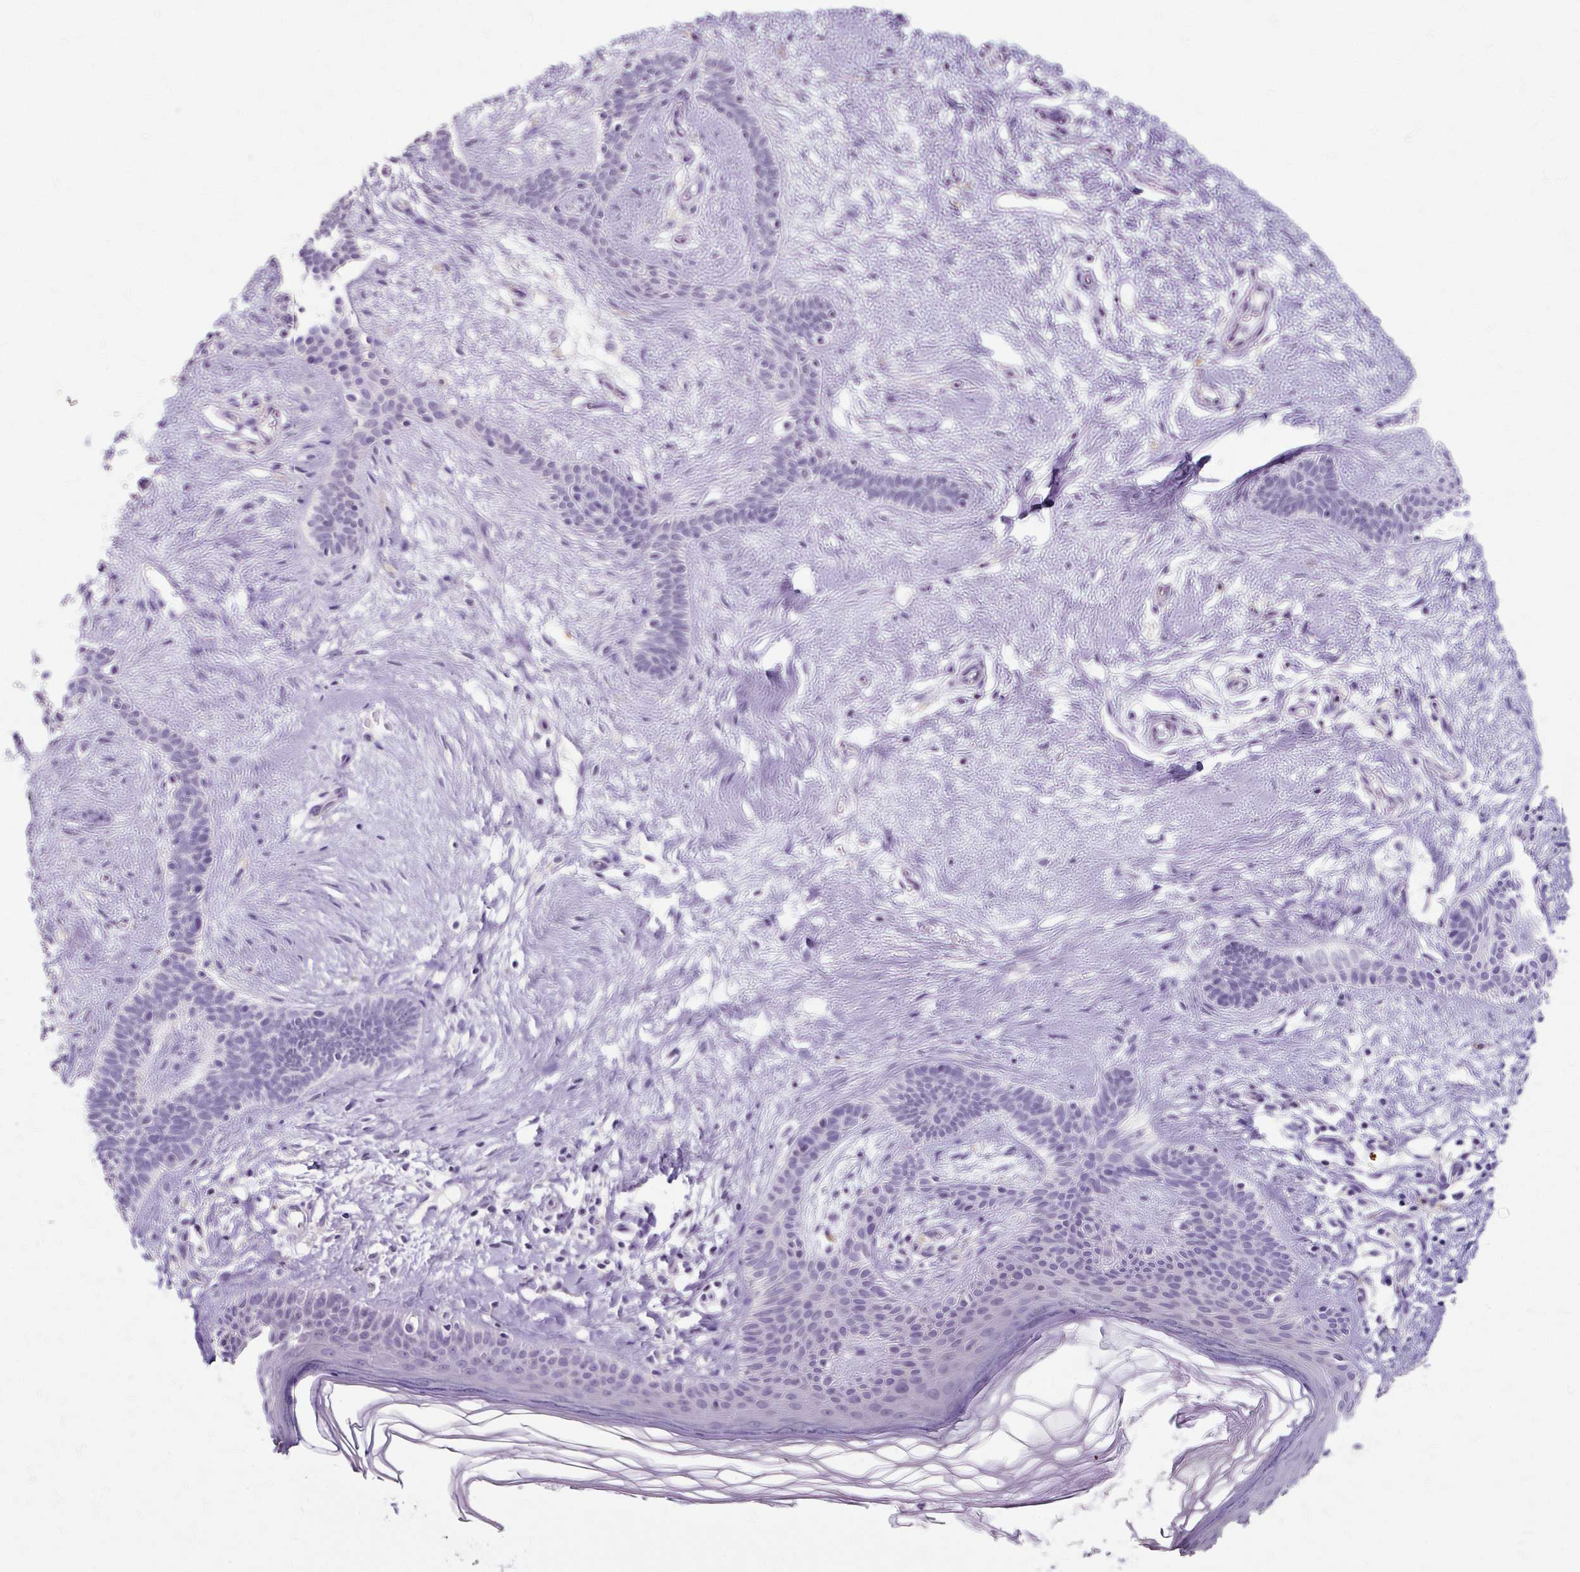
{"staining": {"intensity": "negative", "quantity": "none", "location": "none"}, "tissue": "skin cancer", "cell_type": "Tumor cells", "image_type": "cancer", "snomed": [{"axis": "morphology", "description": "Basal cell carcinoma"}, {"axis": "topography", "description": "Skin"}], "caption": "A micrograph of skin cancer stained for a protein demonstrates no brown staining in tumor cells.", "gene": "KLHL24", "patient": {"sex": "male", "age": 78}}